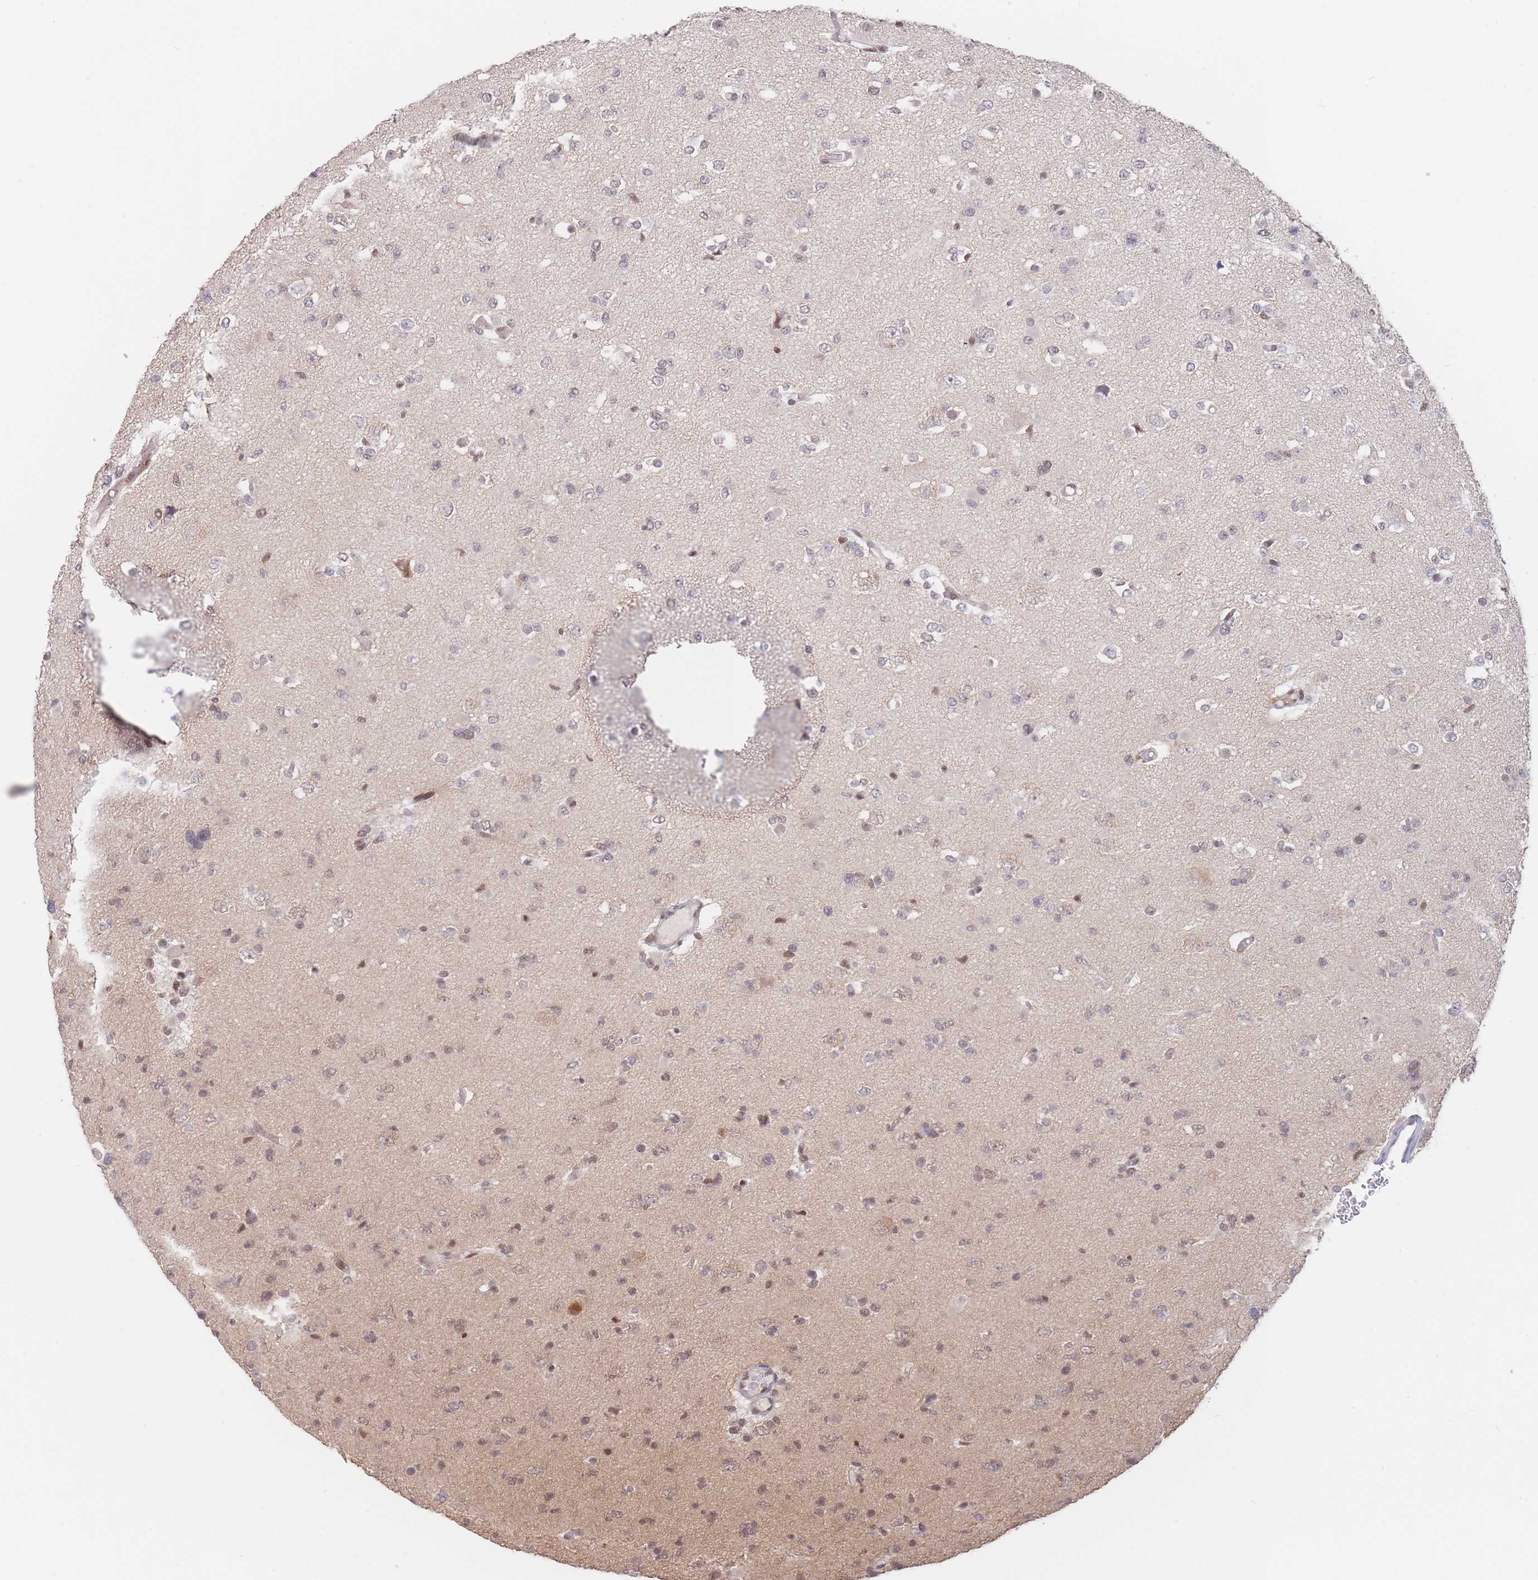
{"staining": {"intensity": "weak", "quantity": "<25%", "location": "nuclear"}, "tissue": "glioma", "cell_type": "Tumor cells", "image_type": "cancer", "snomed": [{"axis": "morphology", "description": "Glioma, malignant, Low grade"}, {"axis": "topography", "description": "Brain"}], "caption": "A photomicrograph of human glioma is negative for staining in tumor cells.", "gene": "SMAD9", "patient": {"sex": "female", "age": 22}}